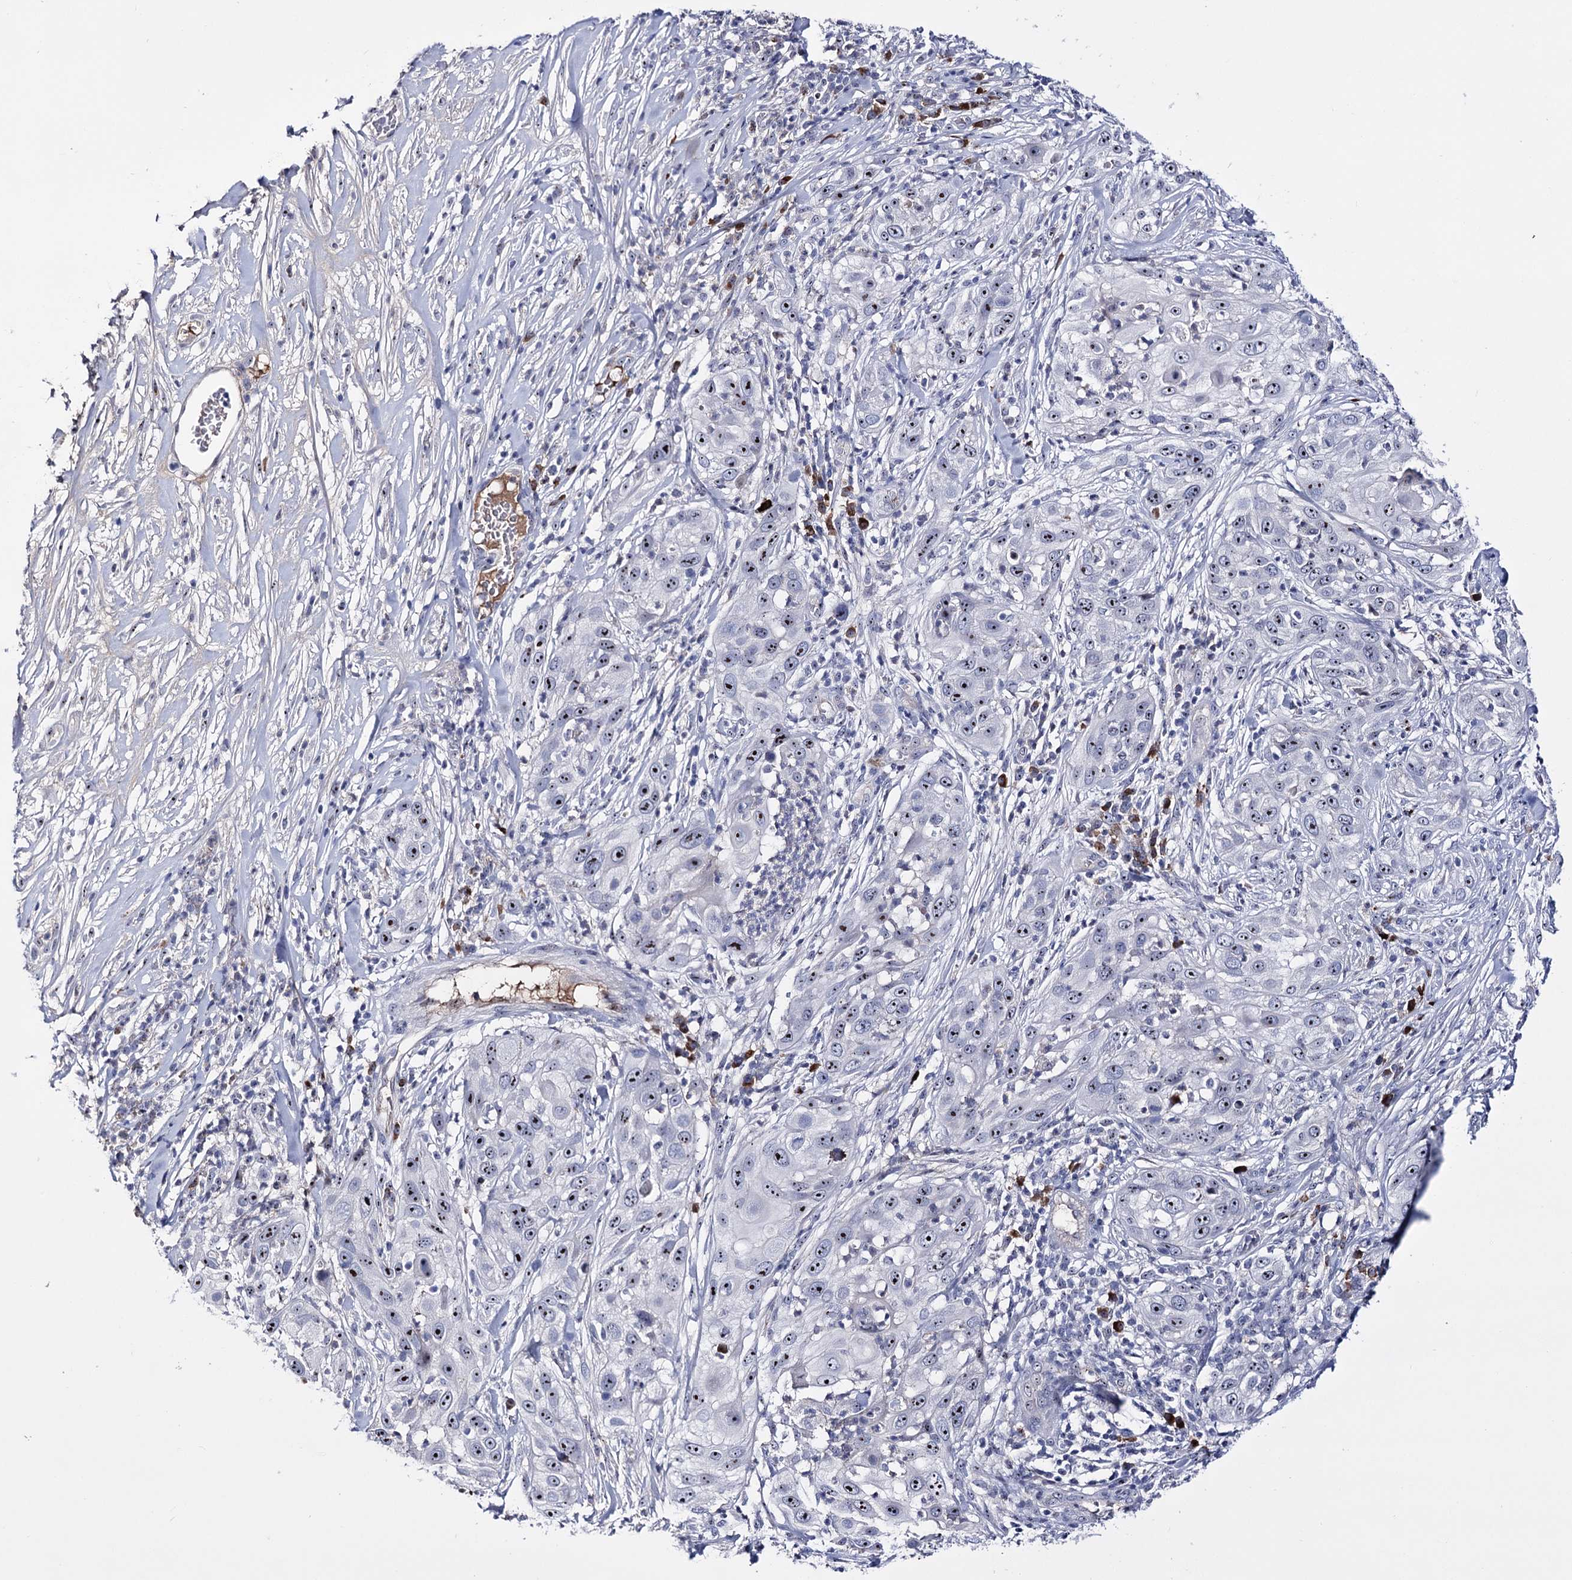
{"staining": {"intensity": "moderate", "quantity": ">75%", "location": "nuclear"}, "tissue": "skin cancer", "cell_type": "Tumor cells", "image_type": "cancer", "snomed": [{"axis": "morphology", "description": "Squamous cell carcinoma, NOS"}, {"axis": "topography", "description": "Skin"}], "caption": "Immunohistochemical staining of squamous cell carcinoma (skin) exhibits medium levels of moderate nuclear protein expression in about >75% of tumor cells.", "gene": "PCGF5", "patient": {"sex": "female", "age": 44}}